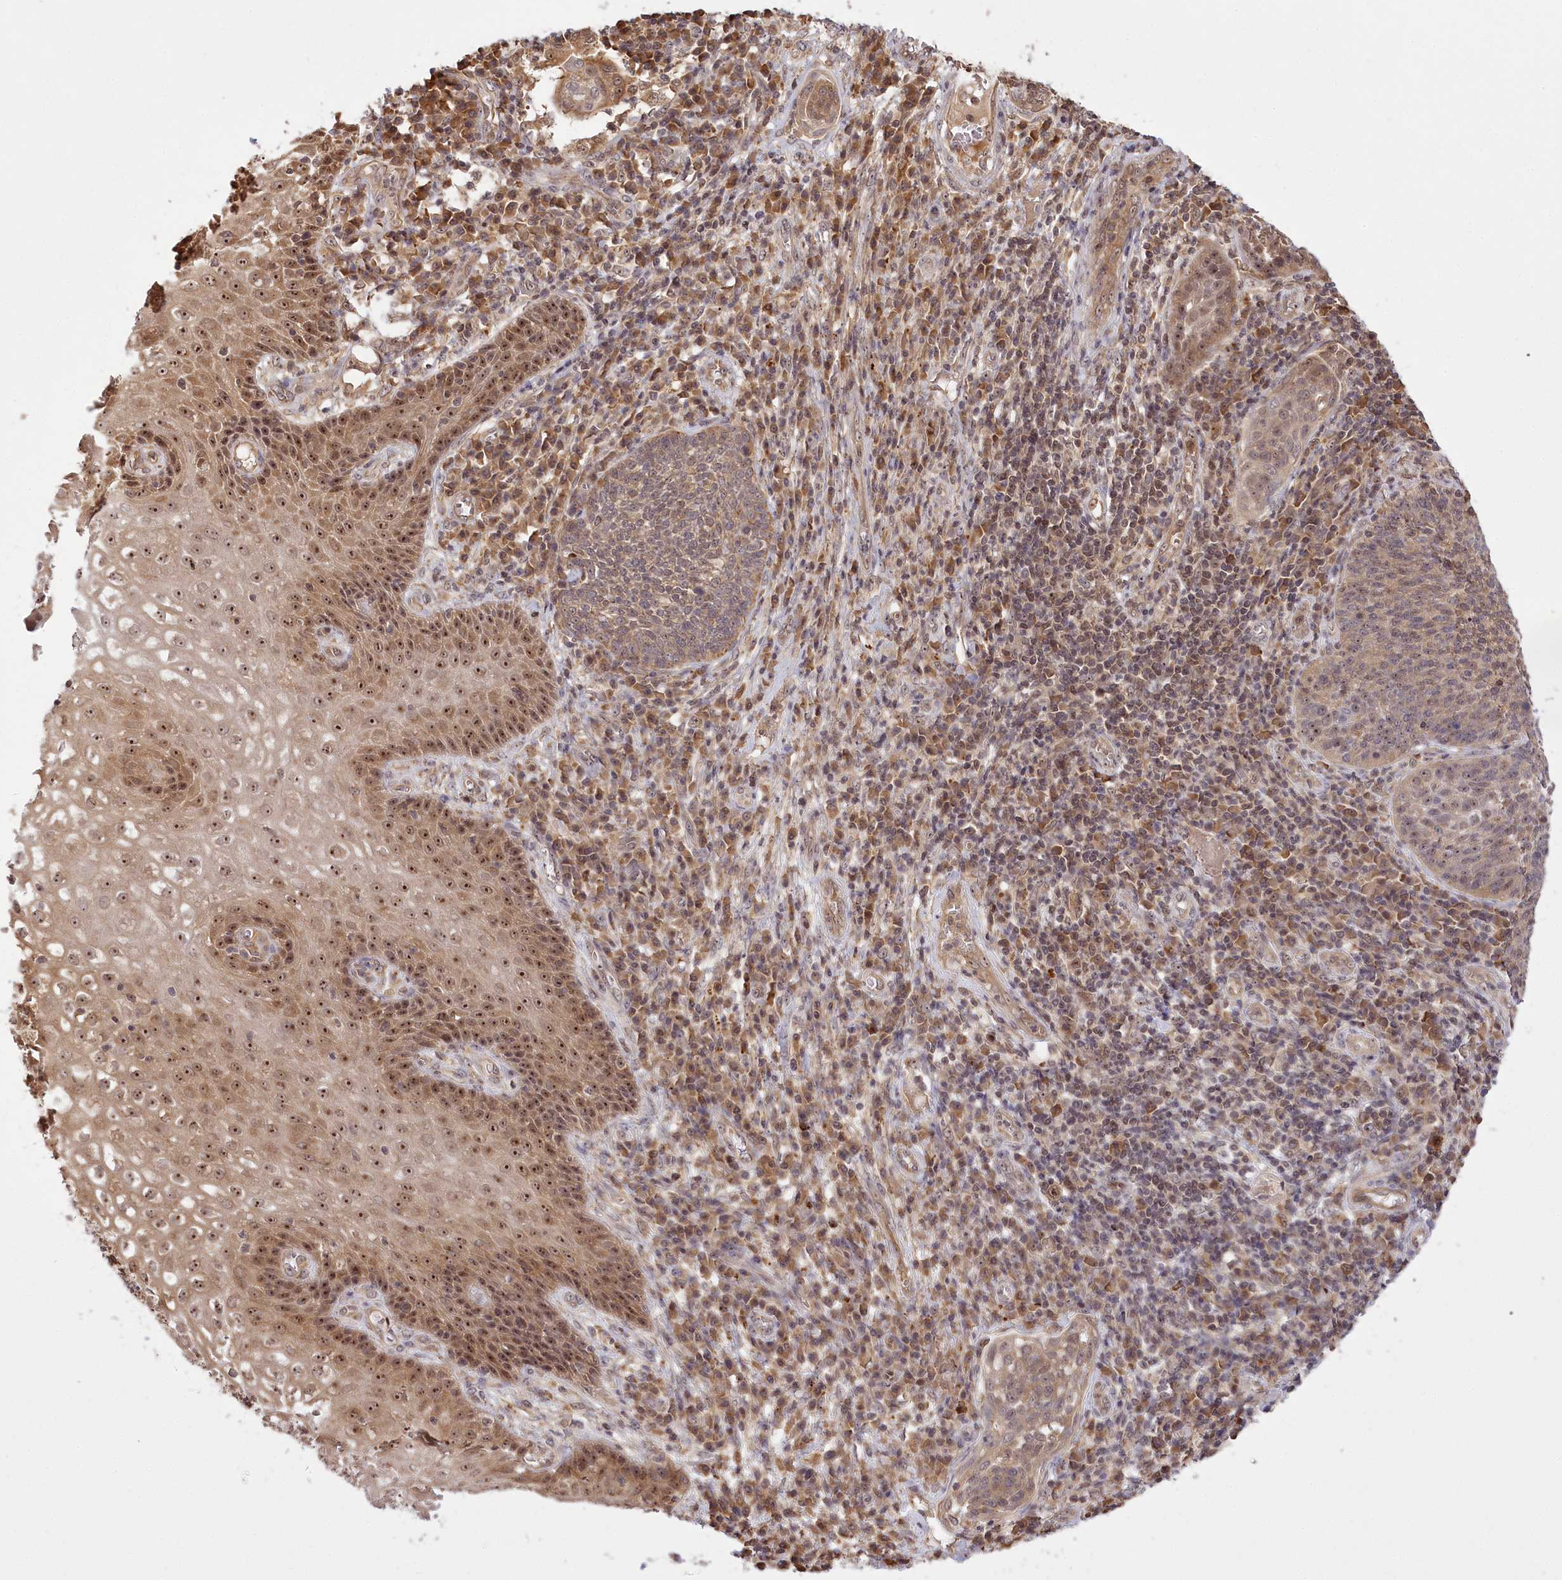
{"staining": {"intensity": "moderate", "quantity": ">75%", "location": "cytoplasmic/membranous,nuclear"}, "tissue": "cervical cancer", "cell_type": "Tumor cells", "image_type": "cancer", "snomed": [{"axis": "morphology", "description": "Squamous cell carcinoma, NOS"}, {"axis": "topography", "description": "Cervix"}], "caption": "Brown immunohistochemical staining in cervical squamous cell carcinoma displays moderate cytoplasmic/membranous and nuclear staining in about >75% of tumor cells.", "gene": "SERGEF", "patient": {"sex": "female", "age": 34}}